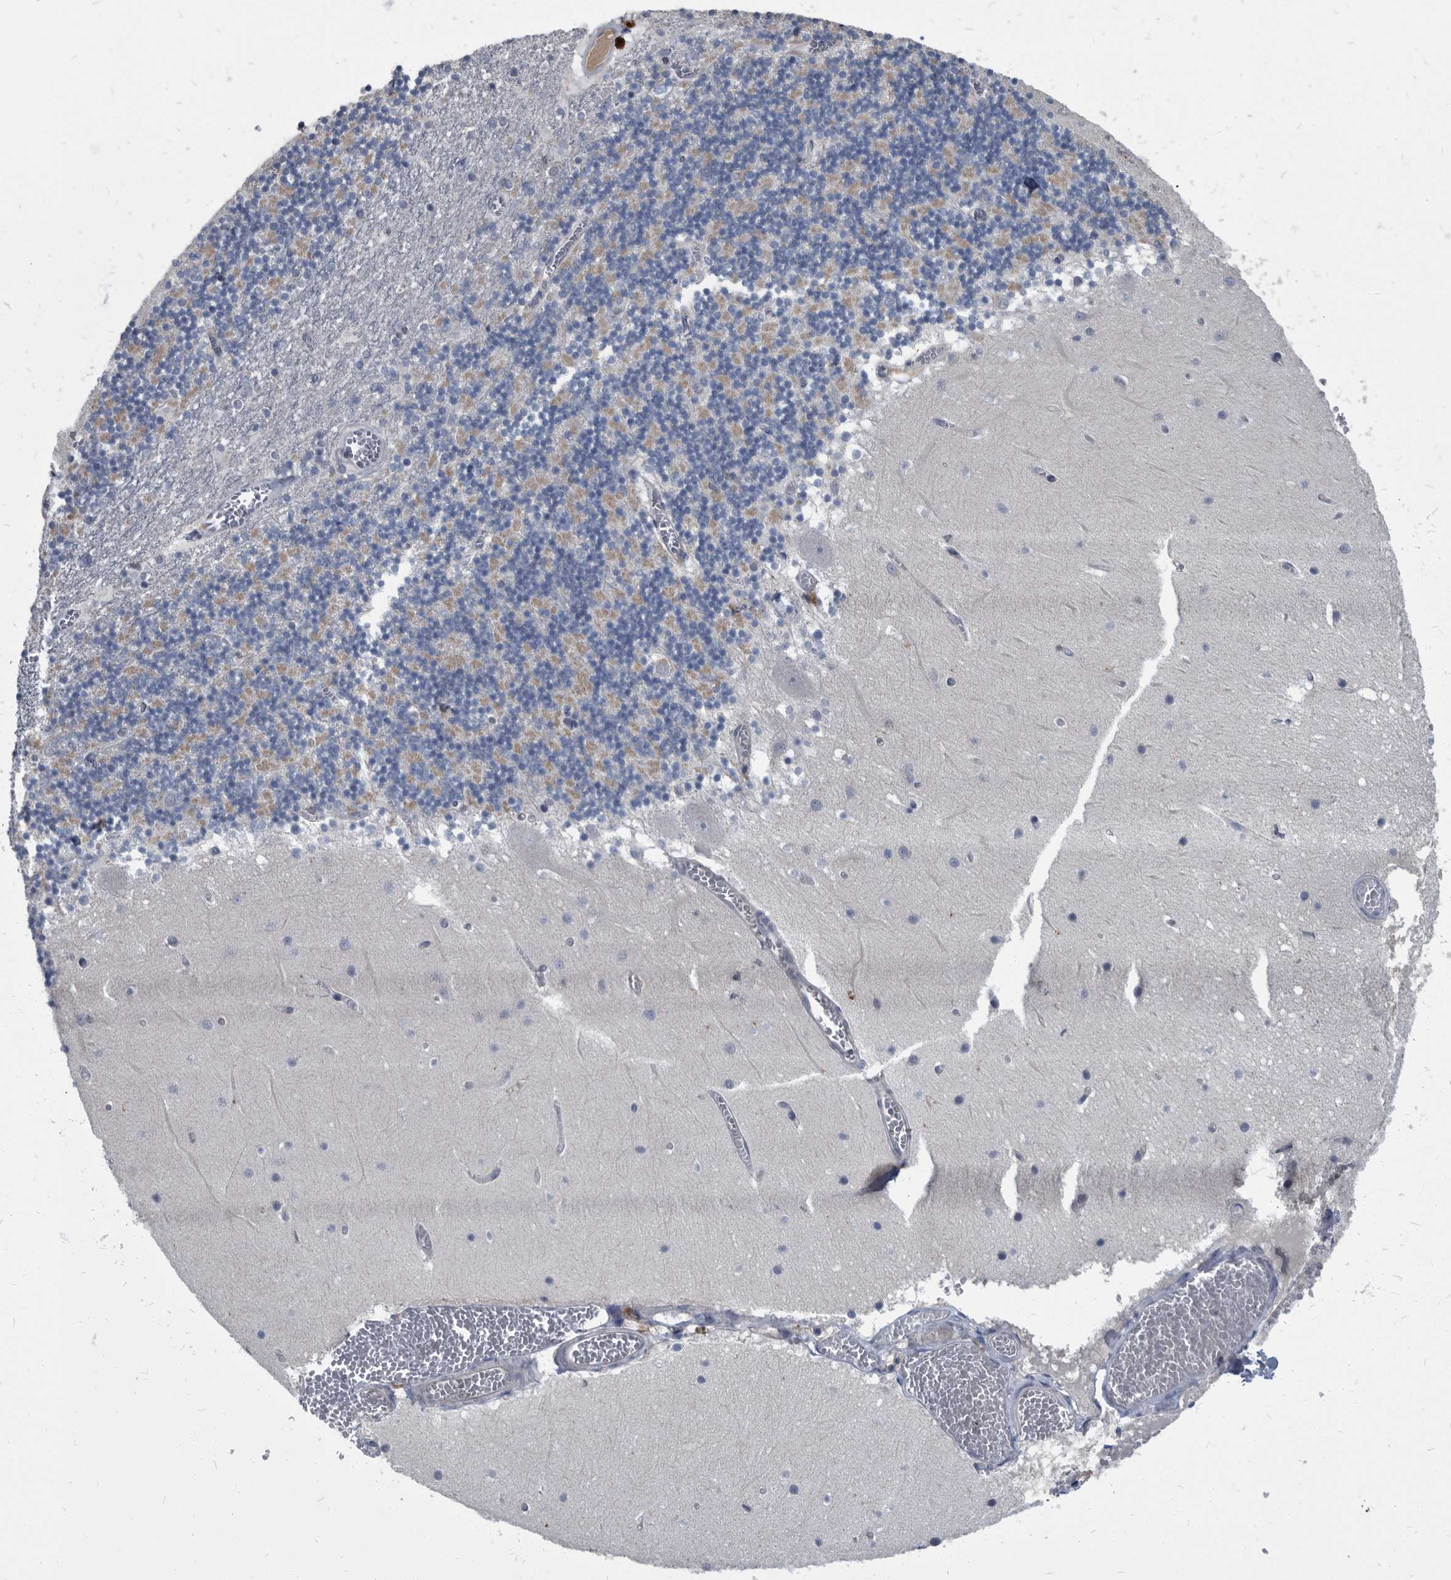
{"staining": {"intensity": "negative", "quantity": "none", "location": "none"}, "tissue": "cerebellum", "cell_type": "Cells in granular layer", "image_type": "normal", "snomed": [{"axis": "morphology", "description": "Normal tissue, NOS"}, {"axis": "topography", "description": "Cerebellum"}], "caption": "The photomicrograph demonstrates no staining of cells in granular layer in normal cerebellum.", "gene": "CDV3", "patient": {"sex": "female", "age": 28}}